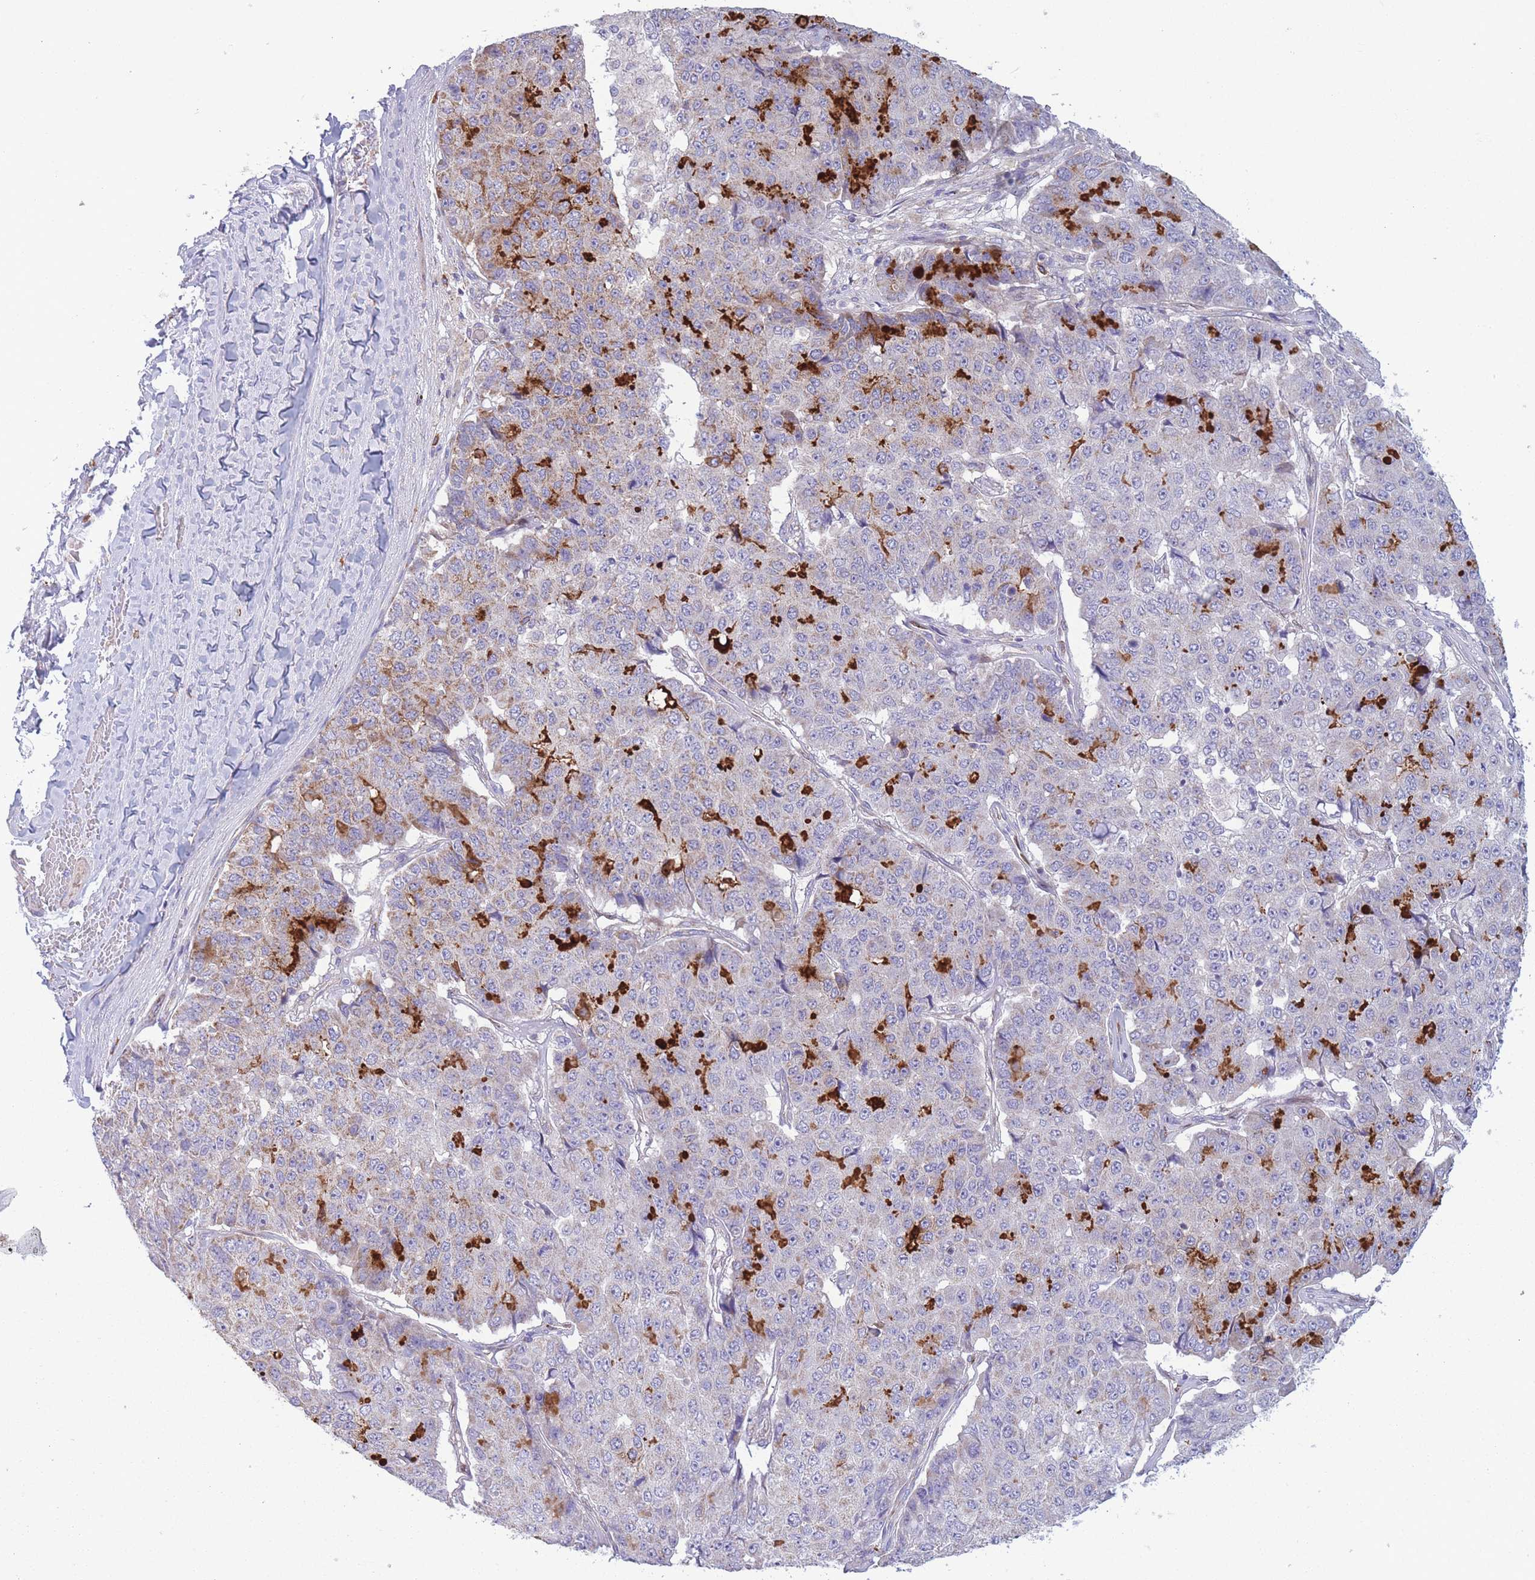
{"staining": {"intensity": "negative", "quantity": "none", "location": "none"}, "tissue": "pancreatic cancer", "cell_type": "Tumor cells", "image_type": "cancer", "snomed": [{"axis": "morphology", "description": "Adenocarcinoma, NOS"}, {"axis": "topography", "description": "Pancreas"}], "caption": "DAB immunohistochemical staining of pancreatic cancer (adenocarcinoma) exhibits no significant positivity in tumor cells. (DAB (3,3'-diaminobenzidine) immunohistochemistry visualized using brightfield microscopy, high magnification).", "gene": "PDHA1", "patient": {"sex": "male", "age": 50}}